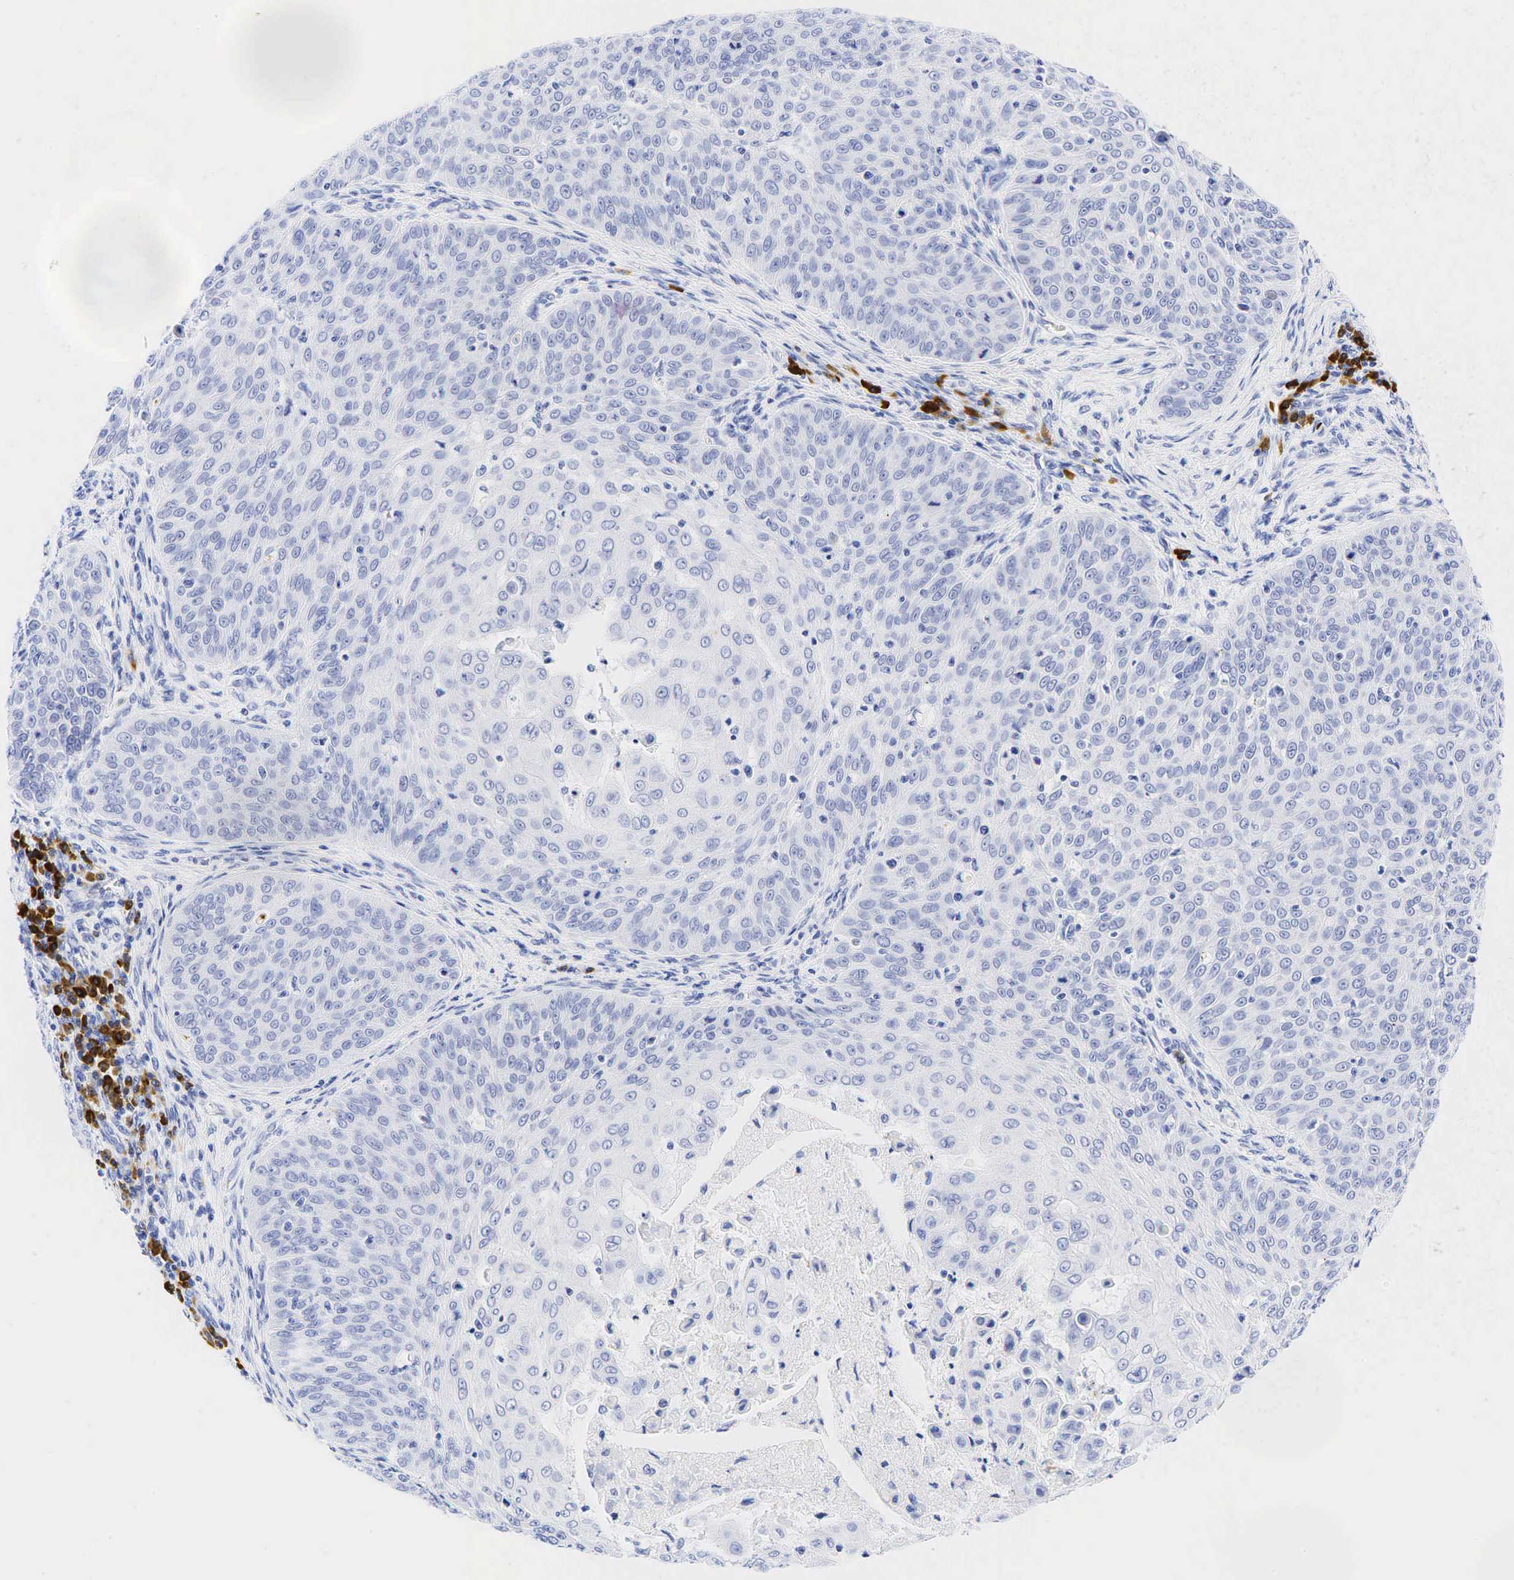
{"staining": {"intensity": "negative", "quantity": "none", "location": "none"}, "tissue": "skin cancer", "cell_type": "Tumor cells", "image_type": "cancer", "snomed": [{"axis": "morphology", "description": "Squamous cell carcinoma, NOS"}, {"axis": "topography", "description": "Skin"}], "caption": "This is an IHC photomicrograph of skin squamous cell carcinoma. There is no positivity in tumor cells.", "gene": "CD79A", "patient": {"sex": "male", "age": 82}}